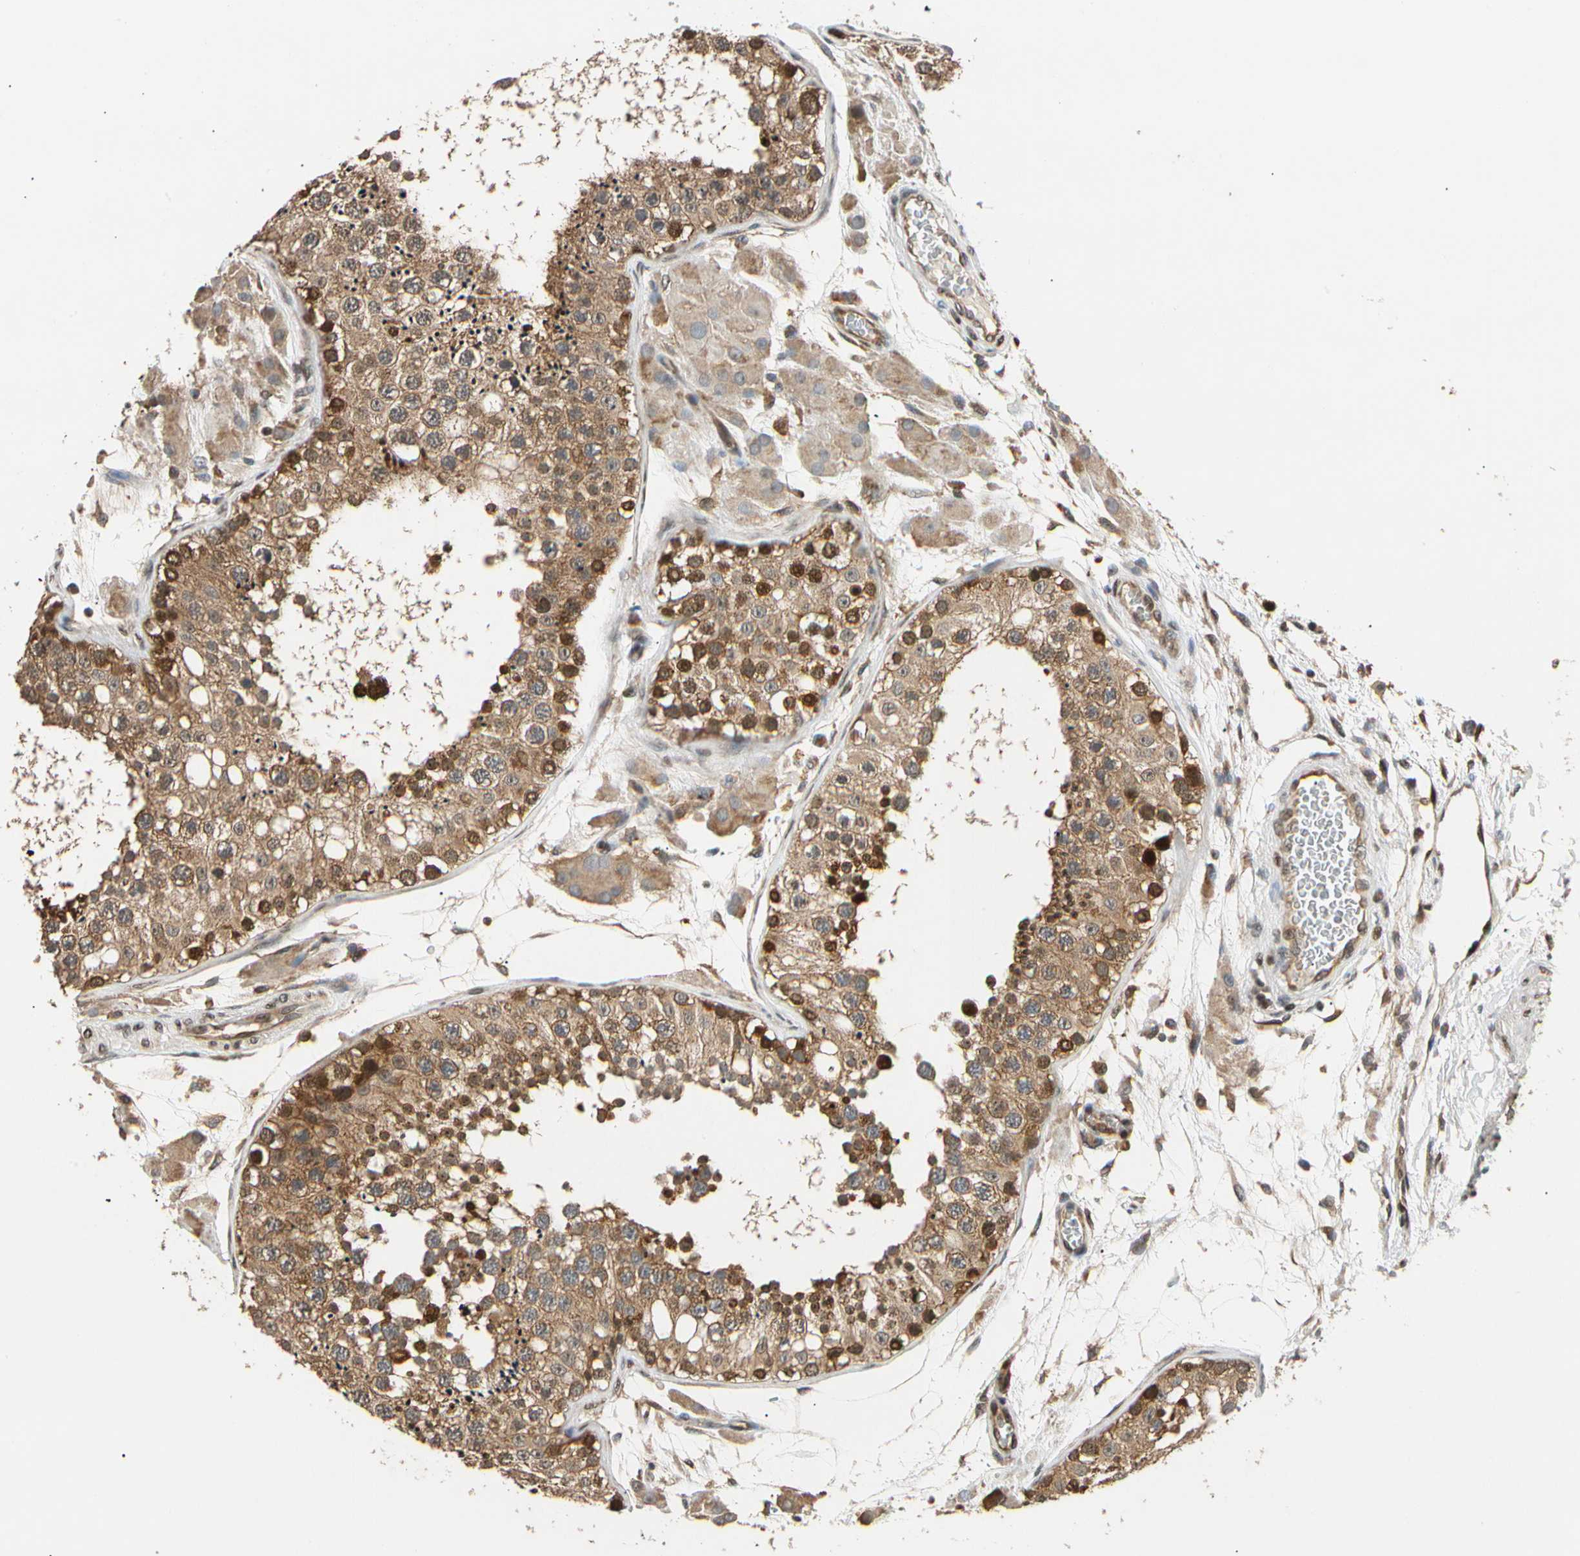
{"staining": {"intensity": "moderate", "quantity": ">75%", "location": "cytoplasmic/membranous,nuclear"}, "tissue": "testis", "cell_type": "Cells in seminiferous ducts", "image_type": "normal", "snomed": [{"axis": "morphology", "description": "Normal tissue, NOS"}, {"axis": "topography", "description": "Testis"}], "caption": "Protein analysis of unremarkable testis reveals moderate cytoplasmic/membranous,nuclear staining in about >75% of cells in seminiferous ducts.", "gene": "EIF1AX", "patient": {"sex": "male", "age": 26}}